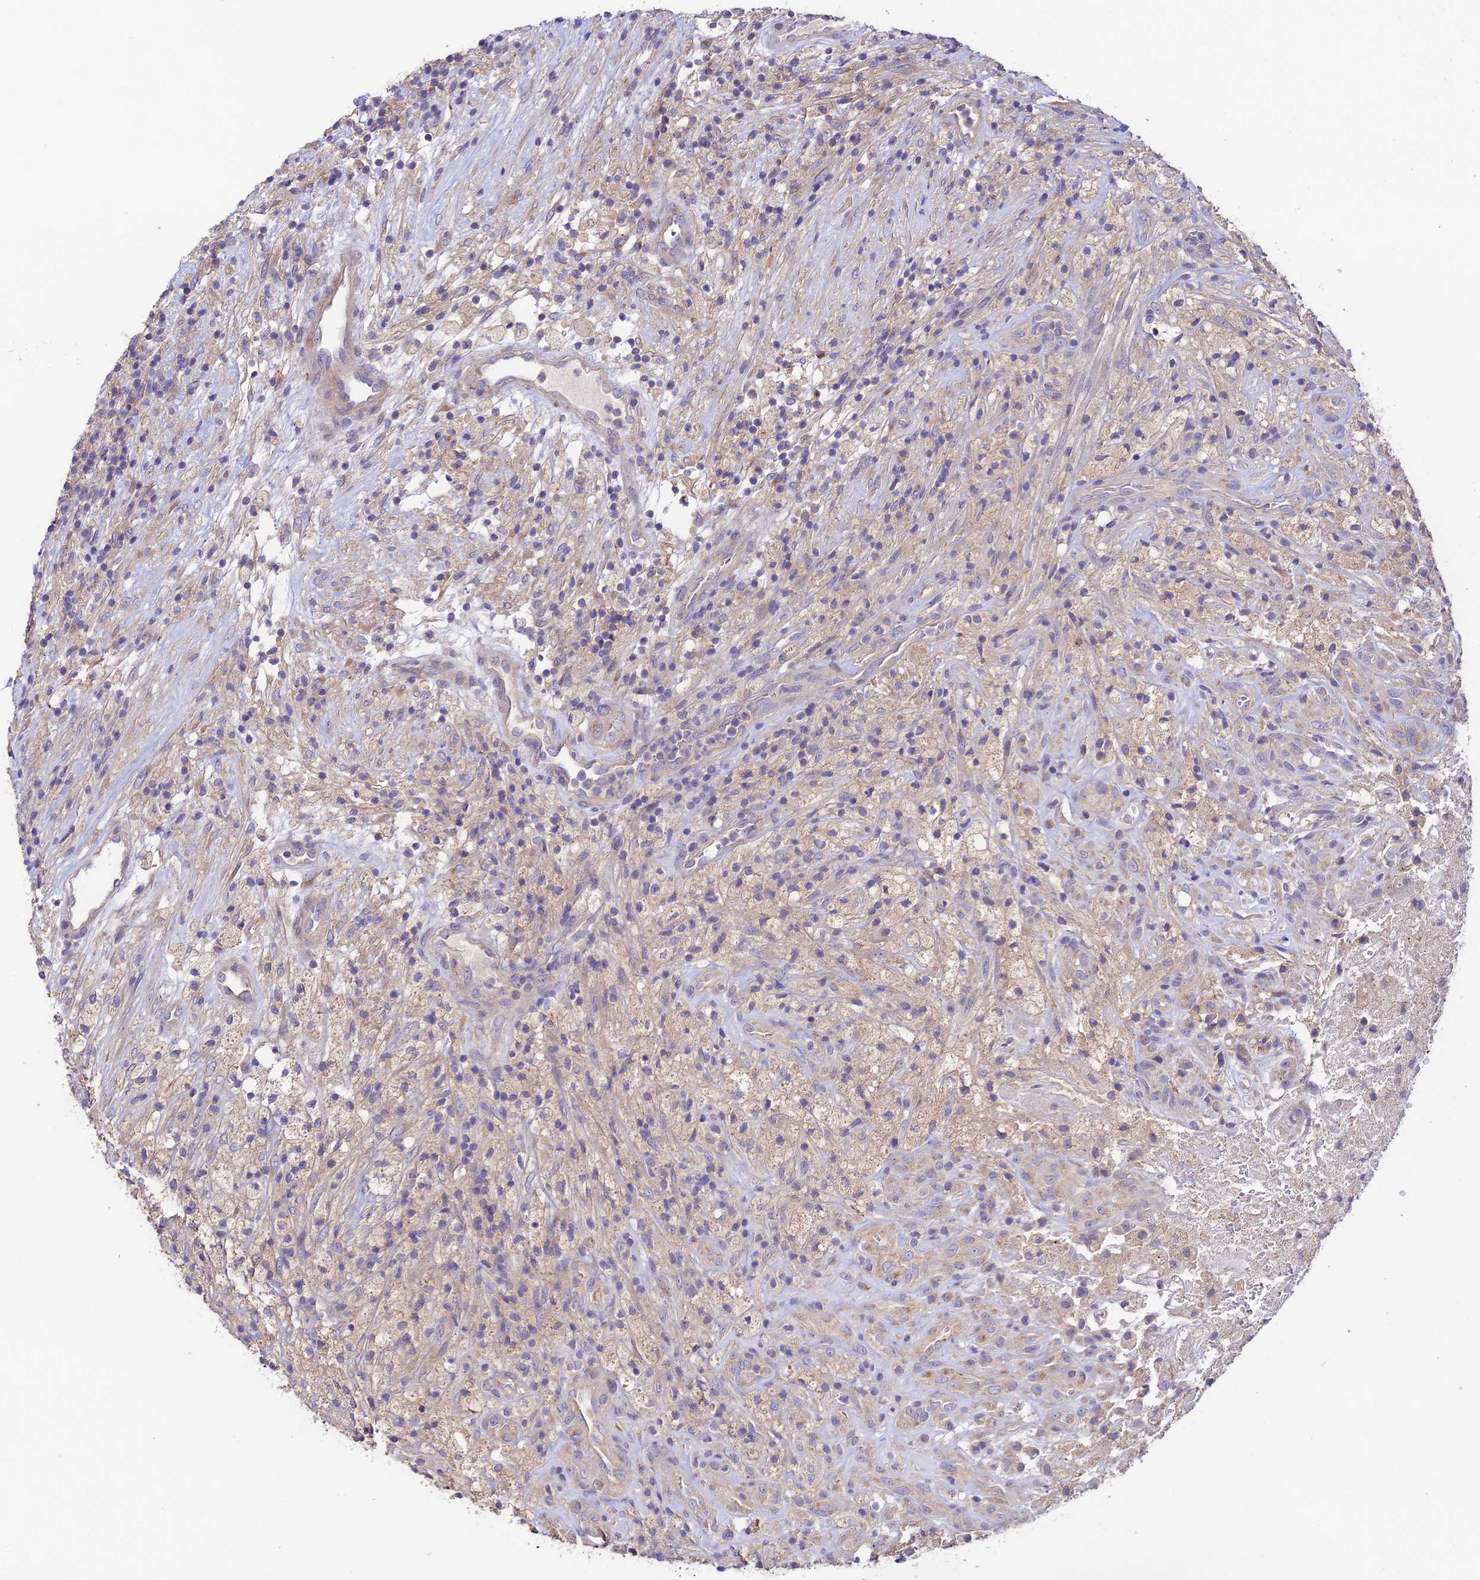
{"staining": {"intensity": "weak", "quantity": "<25%", "location": "cytoplasmic/membranous"}, "tissue": "glioma", "cell_type": "Tumor cells", "image_type": "cancer", "snomed": [{"axis": "morphology", "description": "Glioma, malignant, High grade"}, {"axis": "topography", "description": "Brain"}], "caption": "Immunohistochemistry of human glioma displays no expression in tumor cells.", "gene": "BRME1", "patient": {"sex": "male", "age": 69}}